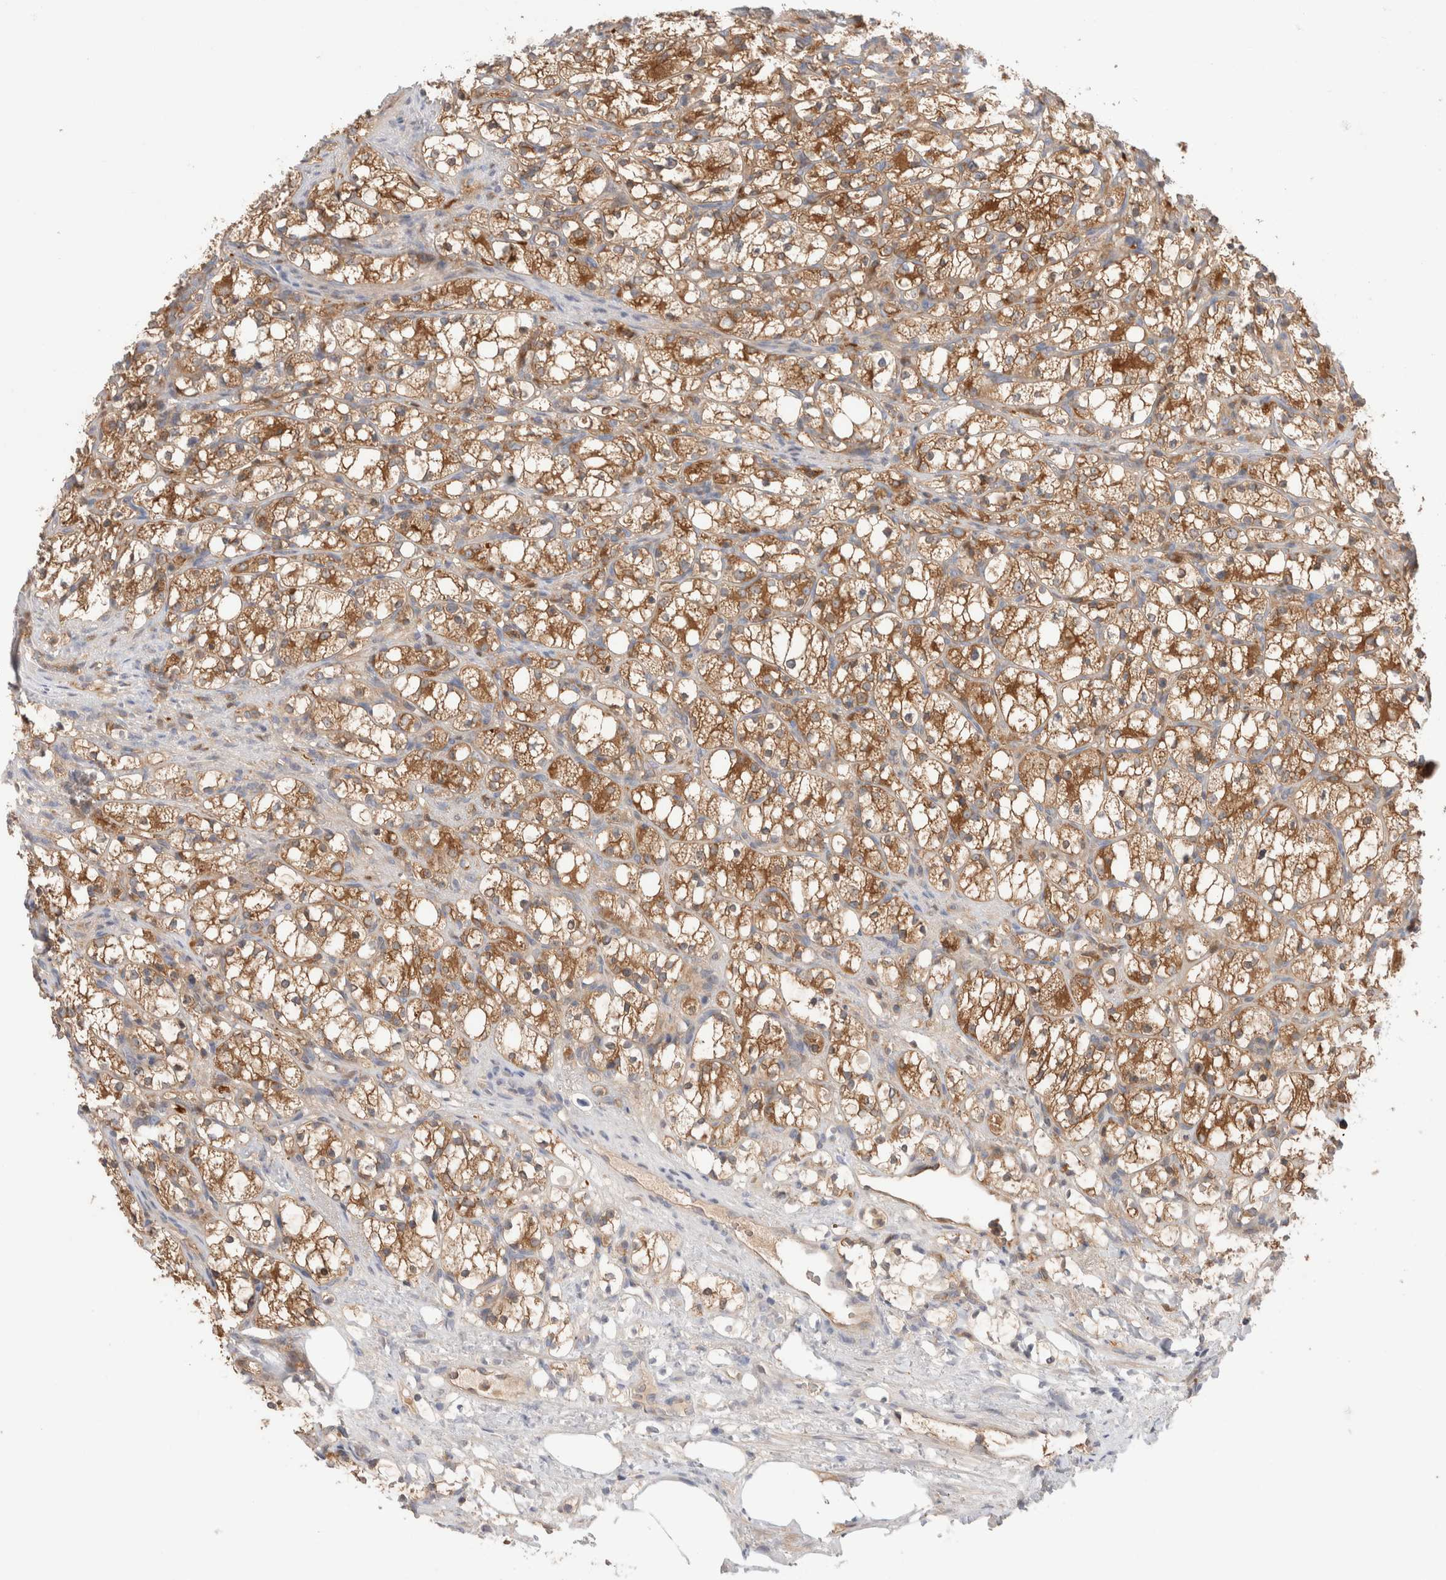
{"staining": {"intensity": "strong", "quantity": ">75%", "location": "cytoplasmic/membranous"}, "tissue": "renal cancer", "cell_type": "Tumor cells", "image_type": "cancer", "snomed": [{"axis": "morphology", "description": "Adenocarcinoma, NOS"}, {"axis": "topography", "description": "Kidney"}], "caption": "An immunohistochemistry (IHC) photomicrograph of tumor tissue is shown. Protein staining in brown labels strong cytoplasmic/membranous positivity in adenocarcinoma (renal) within tumor cells.", "gene": "KLHL14", "patient": {"sex": "female", "age": 69}}